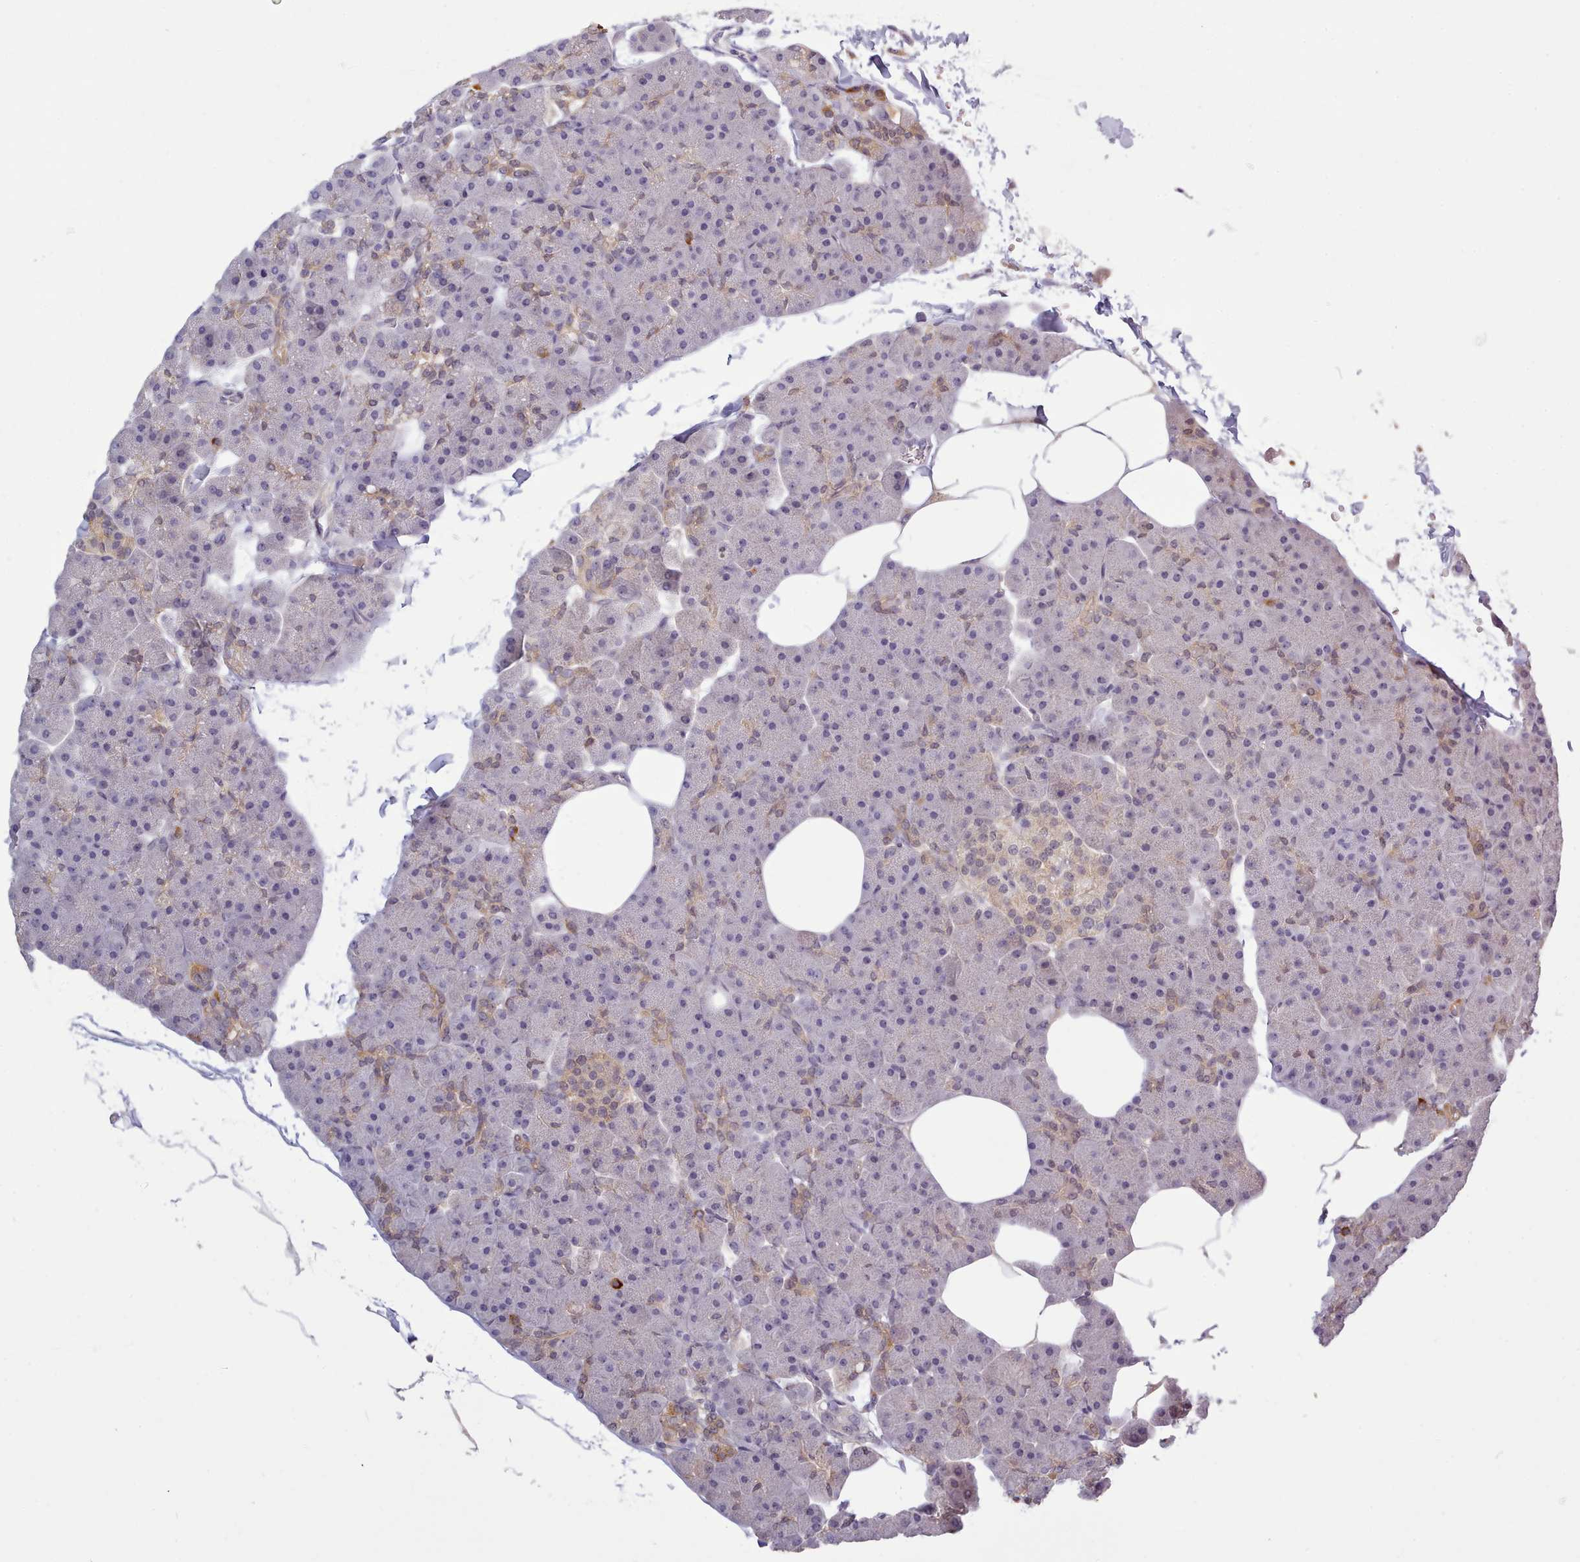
{"staining": {"intensity": "moderate", "quantity": "<25%", "location": "cytoplasmic/membranous"}, "tissue": "pancreas", "cell_type": "Exocrine glandular cells", "image_type": "normal", "snomed": [{"axis": "morphology", "description": "Normal tissue, NOS"}, {"axis": "topography", "description": "Pancreas"}], "caption": "Pancreas stained with immunohistochemistry exhibits moderate cytoplasmic/membranous positivity in about <25% of exocrine glandular cells.", "gene": "ARL17A", "patient": {"sex": "male", "age": 35}}